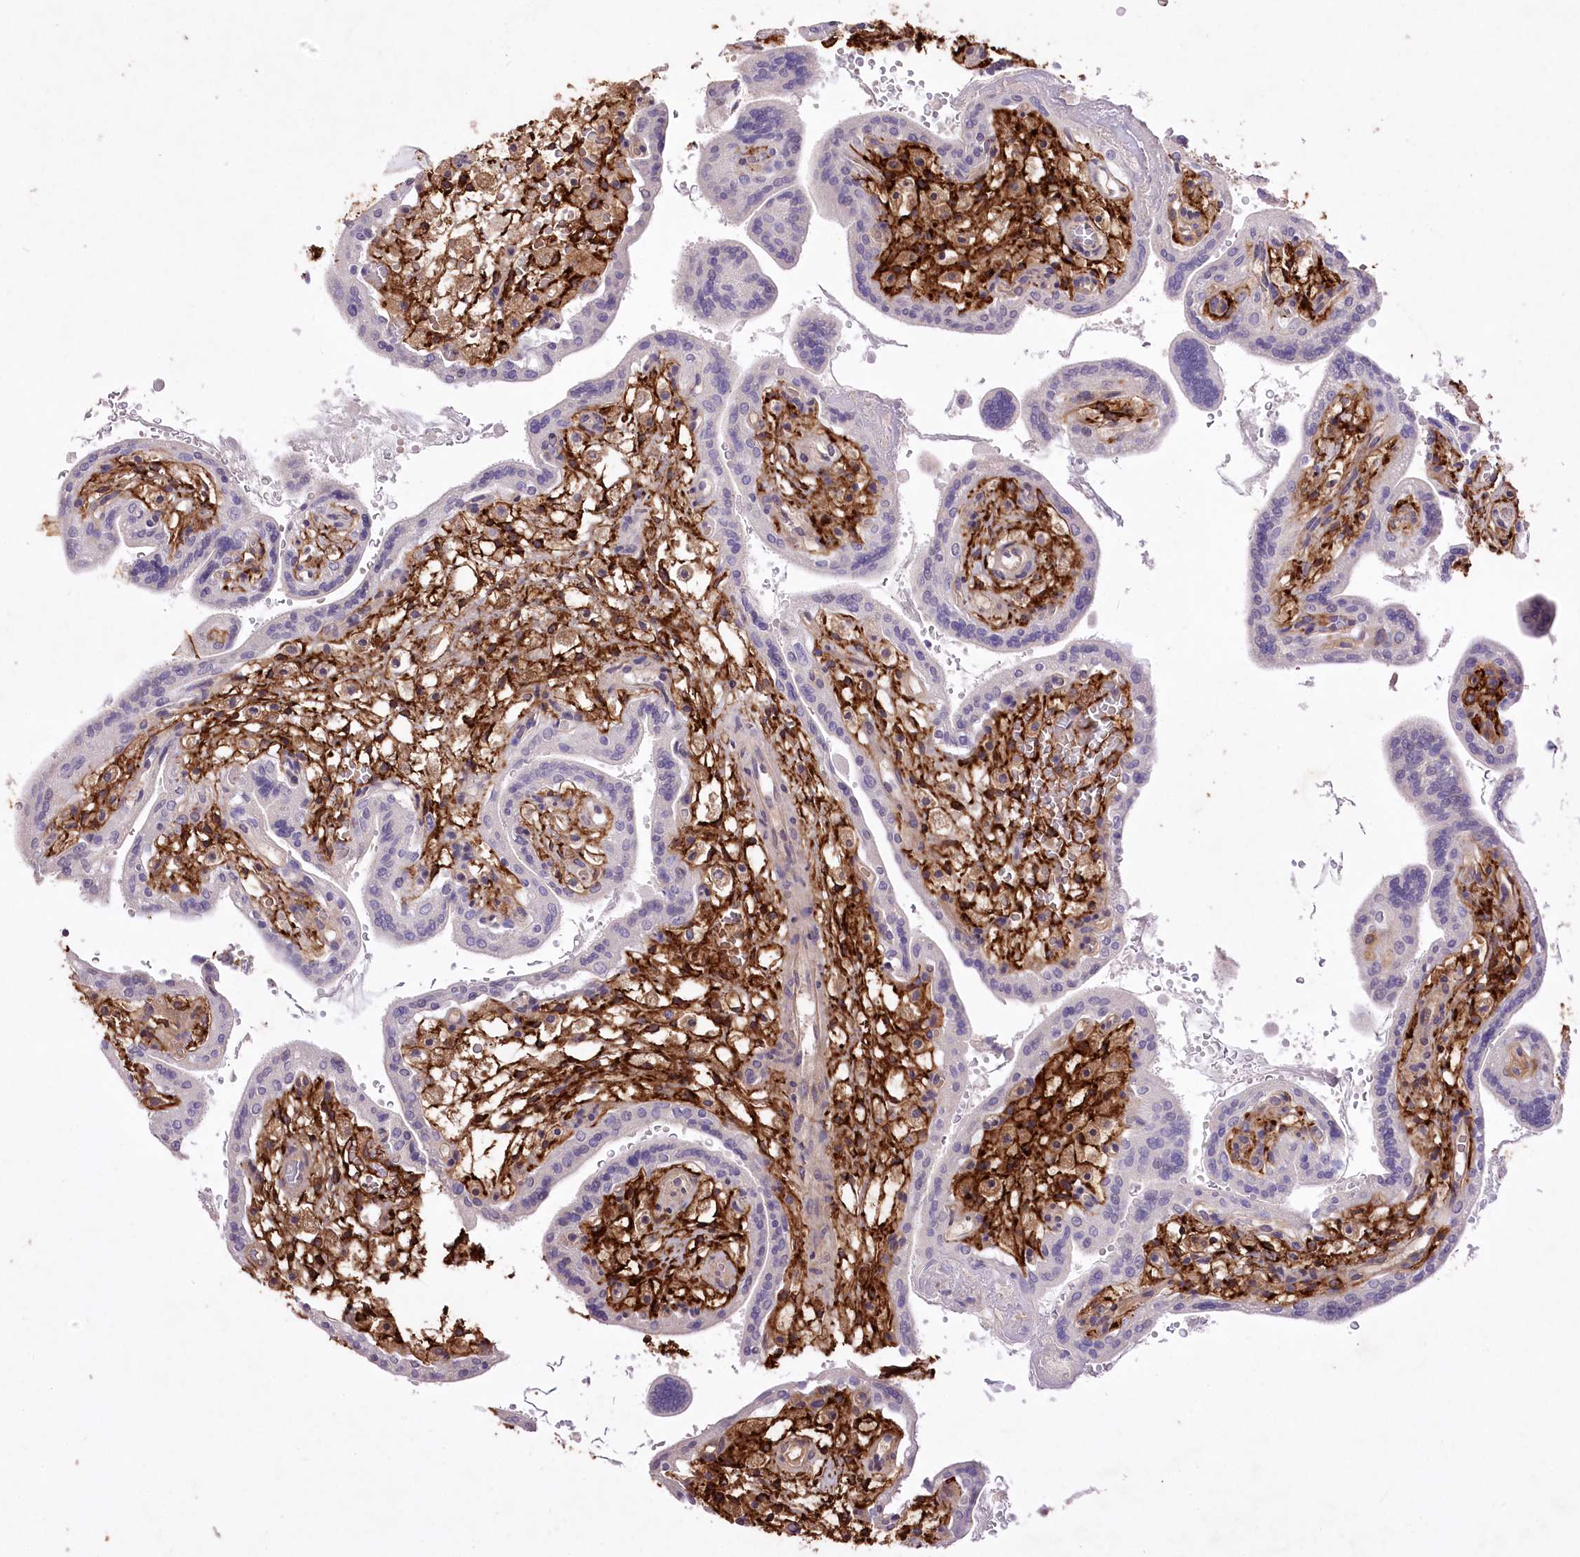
{"staining": {"intensity": "negative", "quantity": "none", "location": "none"}, "tissue": "placenta", "cell_type": "Trophoblastic cells", "image_type": "normal", "snomed": [{"axis": "morphology", "description": "Normal tissue, NOS"}, {"axis": "topography", "description": "Placenta"}], "caption": "The immunohistochemistry (IHC) histopathology image has no significant expression in trophoblastic cells of placenta. (DAB (3,3'-diaminobenzidine) immunohistochemistry visualized using brightfield microscopy, high magnification).", "gene": "ENPP1", "patient": {"sex": "female", "age": 37}}